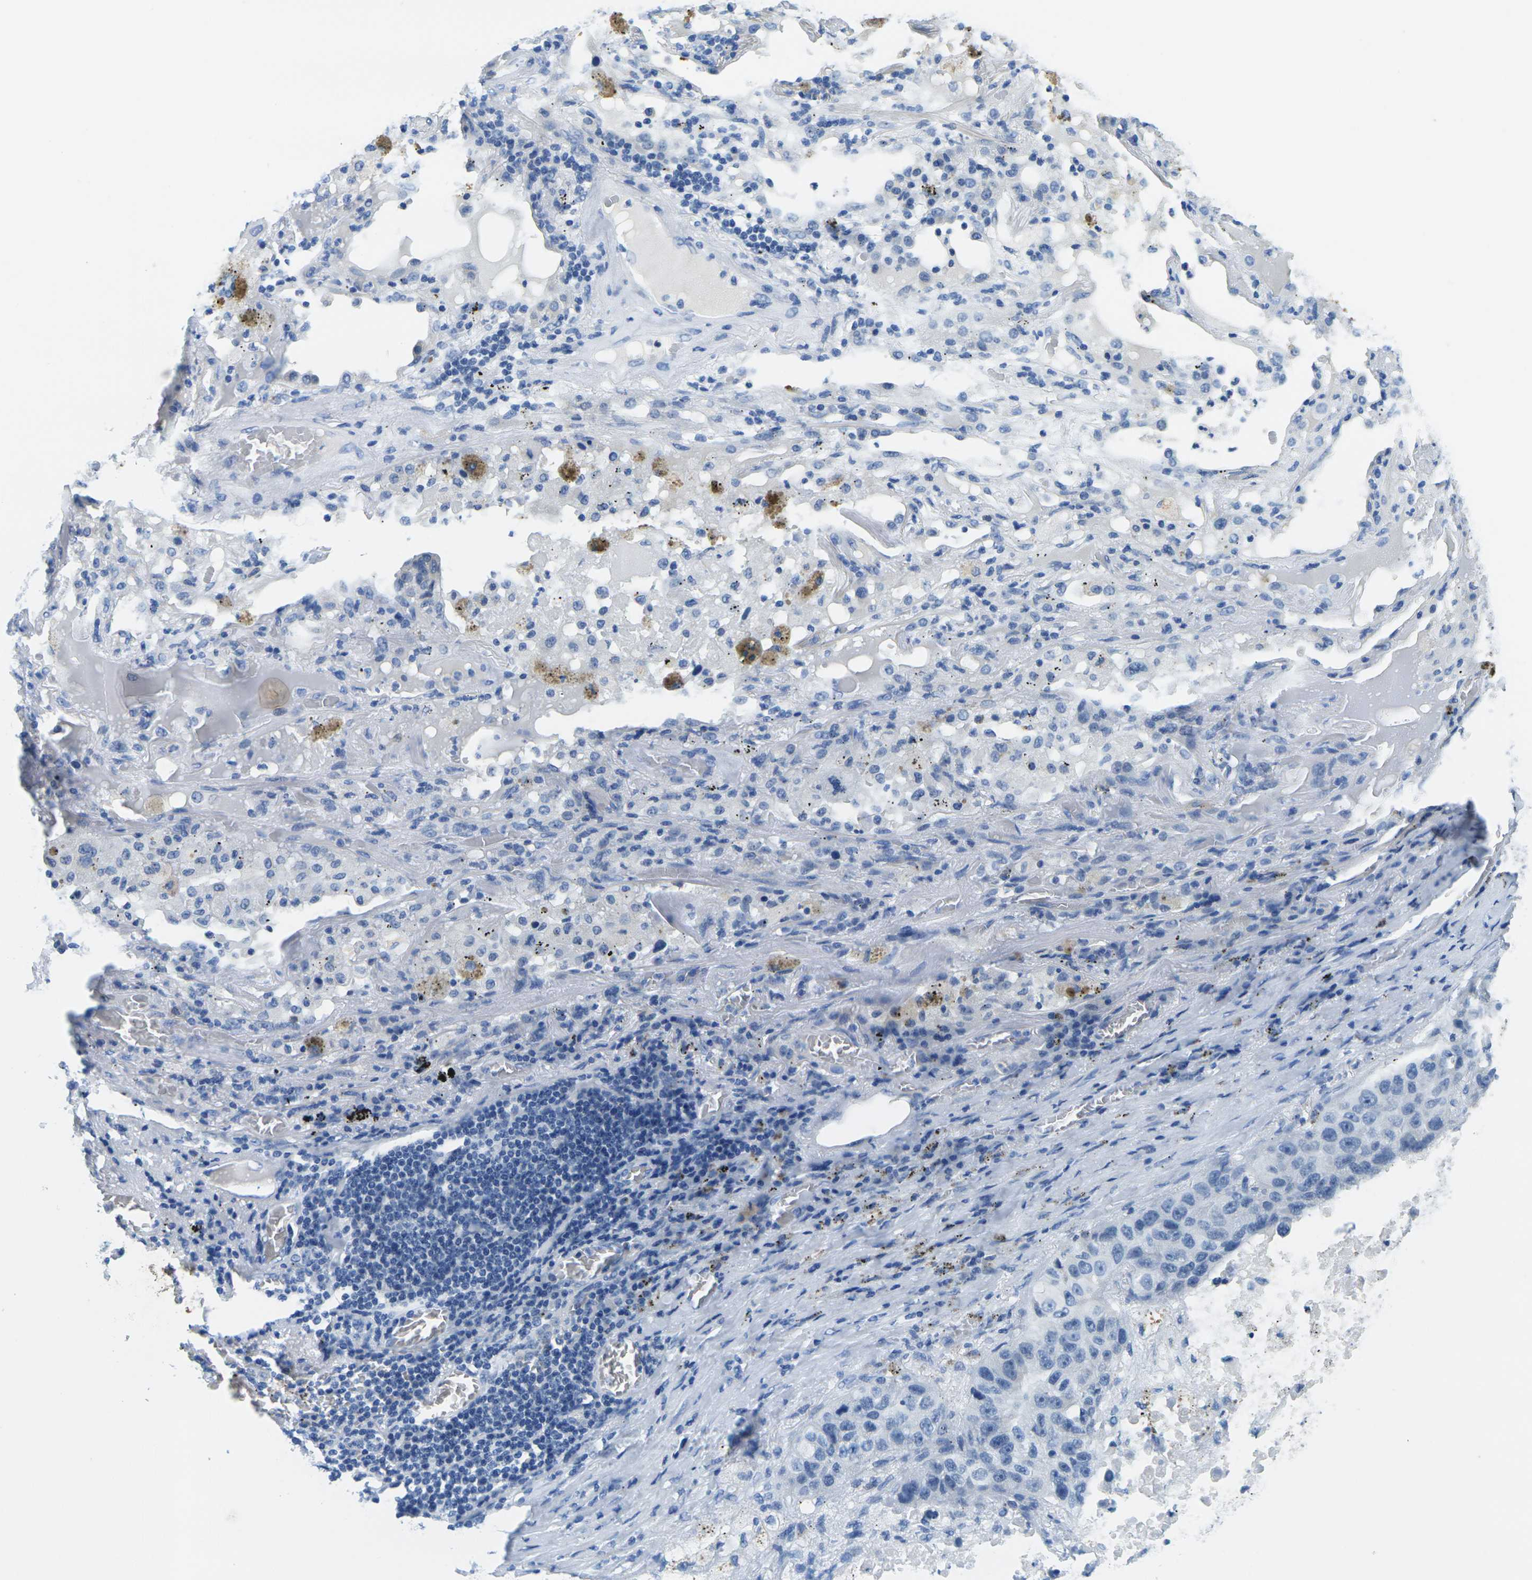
{"staining": {"intensity": "negative", "quantity": "none", "location": "none"}, "tissue": "lung cancer", "cell_type": "Tumor cells", "image_type": "cancer", "snomed": [{"axis": "morphology", "description": "Squamous cell carcinoma, NOS"}, {"axis": "topography", "description": "Lung"}], "caption": "A high-resolution micrograph shows immunohistochemistry staining of lung cancer, which demonstrates no significant positivity in tumor cells.", "gene": "FAM3D", "patient": {"sex": "male", "age": 57}}